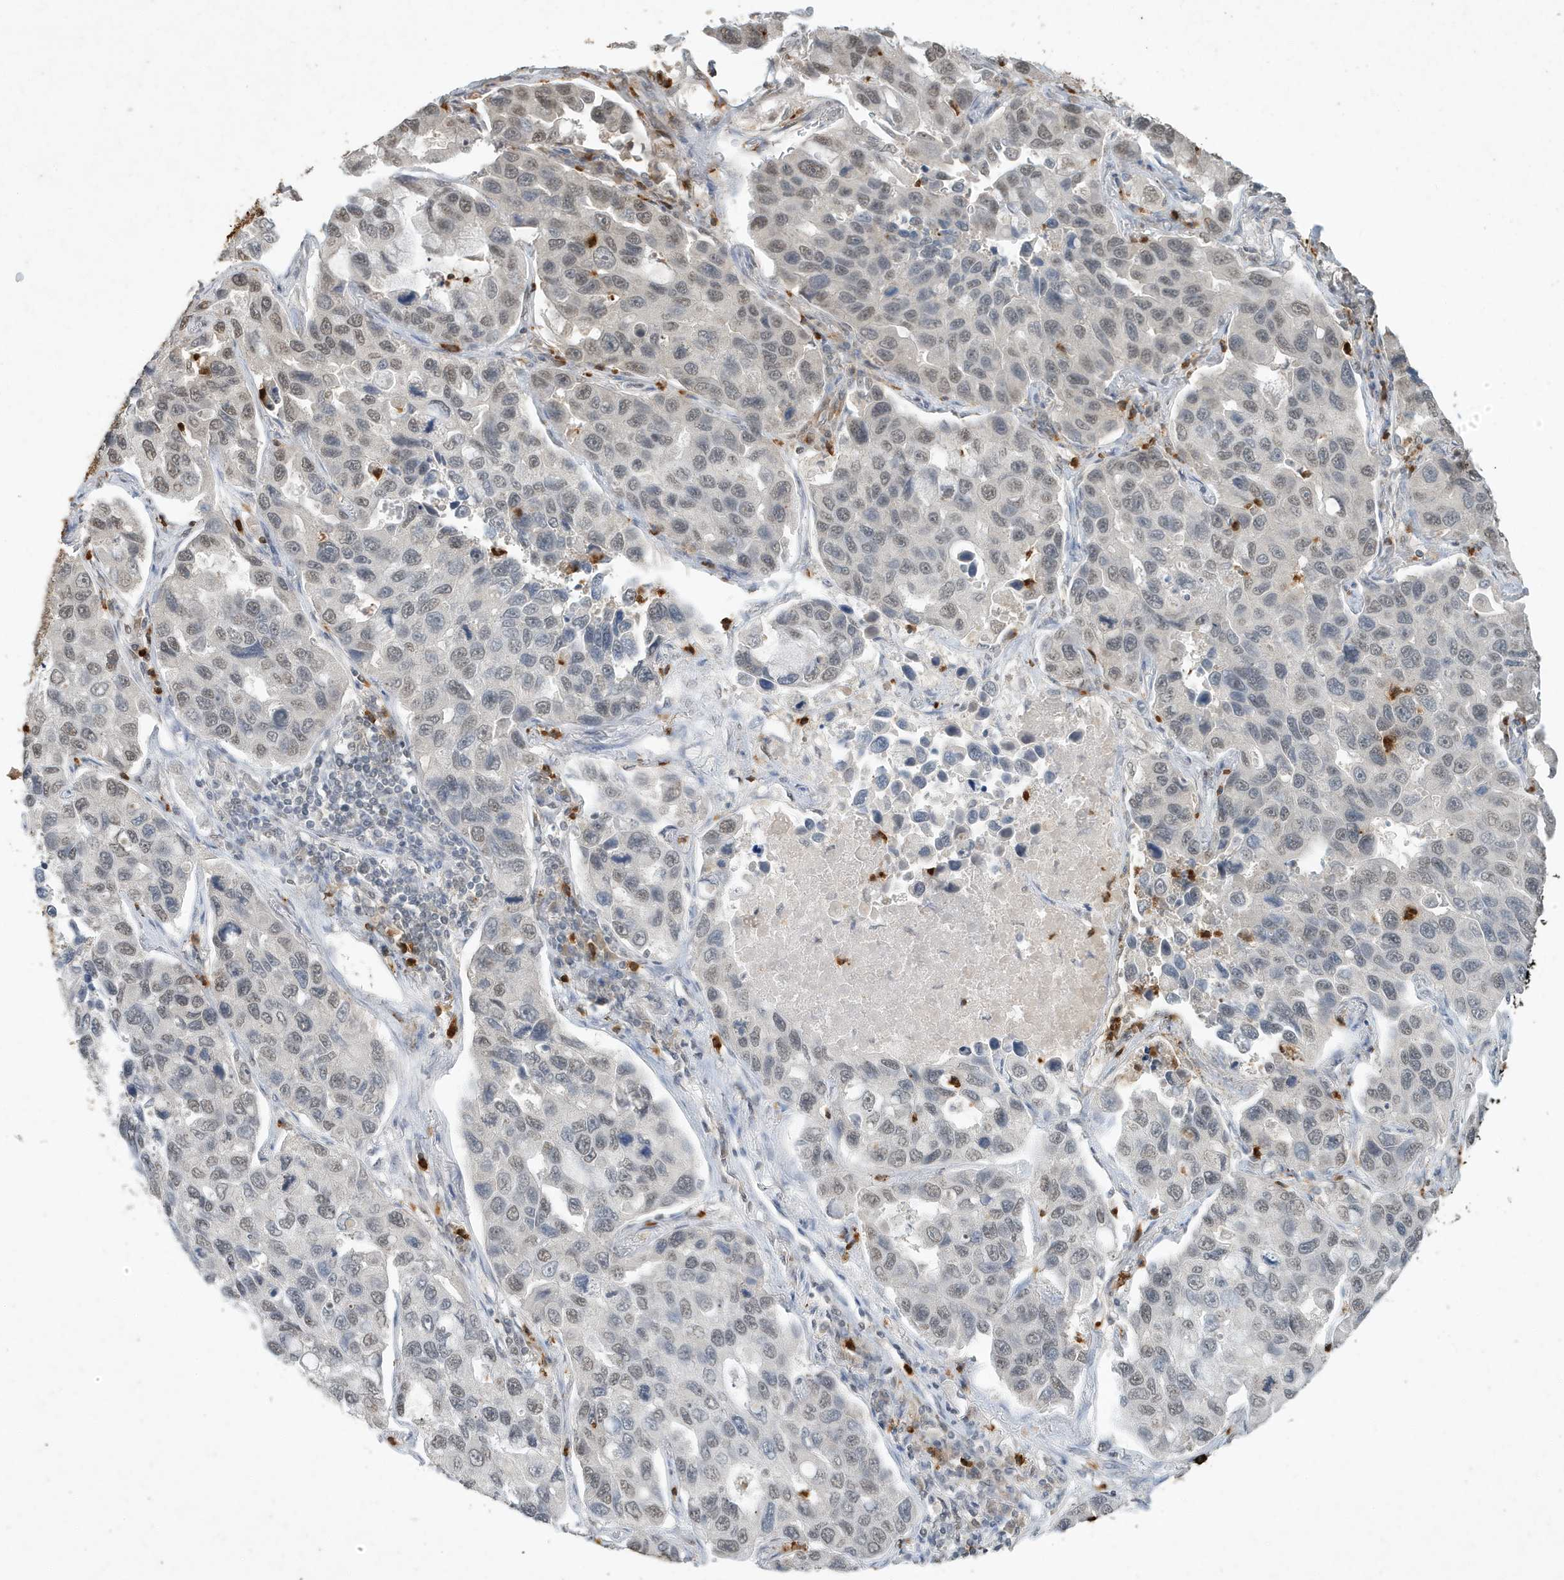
{"staining": {"intensity": "weak", "quantity": "<25%", "location": "nuclear"}, "tissue": "lung cancer", "cell_type": "Tumor cells", "image_type": "cancer", "snomed": [{"axis": "morphology", "description": "Adenocarcinoma, NOS"}, {"axis": "topography", "description": "Lung"}], "caption": "Immunohistochemical staining of lung cancer (adenocarcinoma) displays no significant expression in tumor cells. (IHC, brightfield microscopy, high magnification).", "gene": "DEFA1", "patient": {"sex": "male", "age": 64}}